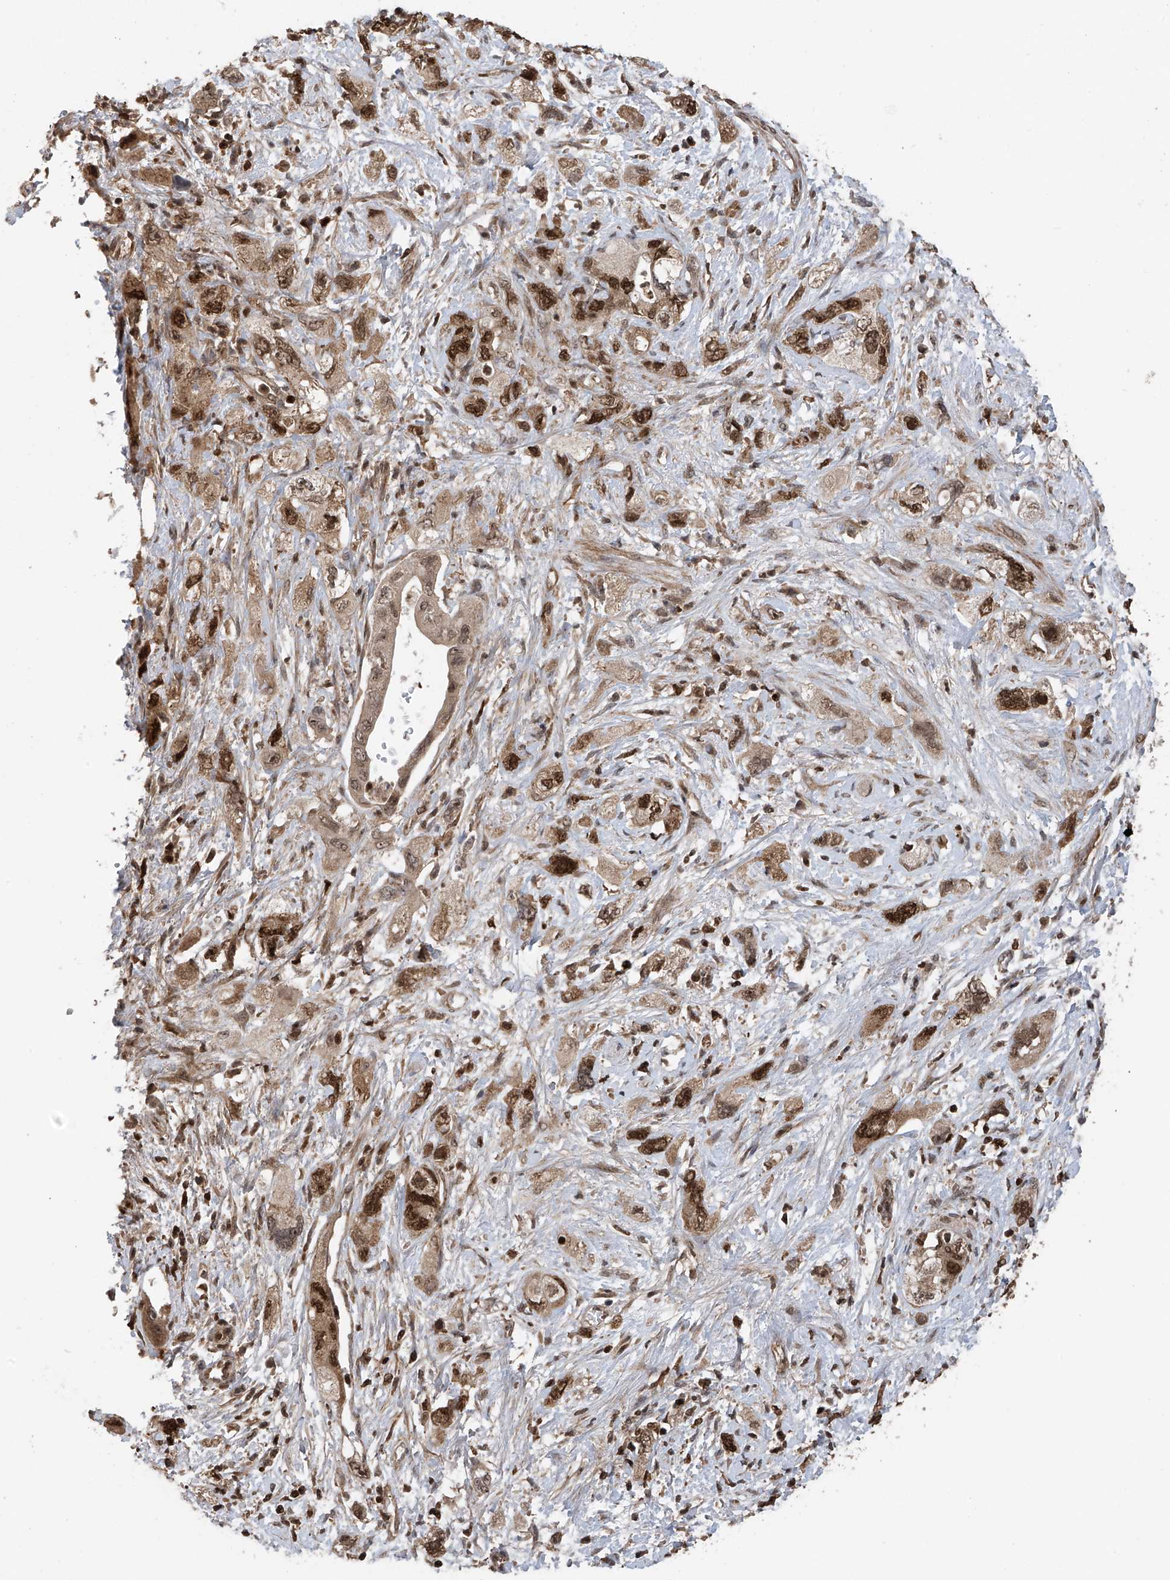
{"staining": {"intensity": "strong", "quantity": ">75%", "location": "cytoplasmic/membranous,nuclear"}, "tissue": "pancreatic cancer", "cell_type": "Tumor cells", "image_type": "cancer", "snomed": [{"axis": "morphology", "description": "Adenocarcinoma, NOS"}, {"axis": "topography", "description": "Pancreas"}], "caption": "Immunohistochemical staining of human pancreatic cancer reveals strong cytoplasmic/membranous and nuclear protein staining in approximately >75% of tumor cells.", "gene": "DNAJC9", "patient": {"sex": "female", "age": 73}}